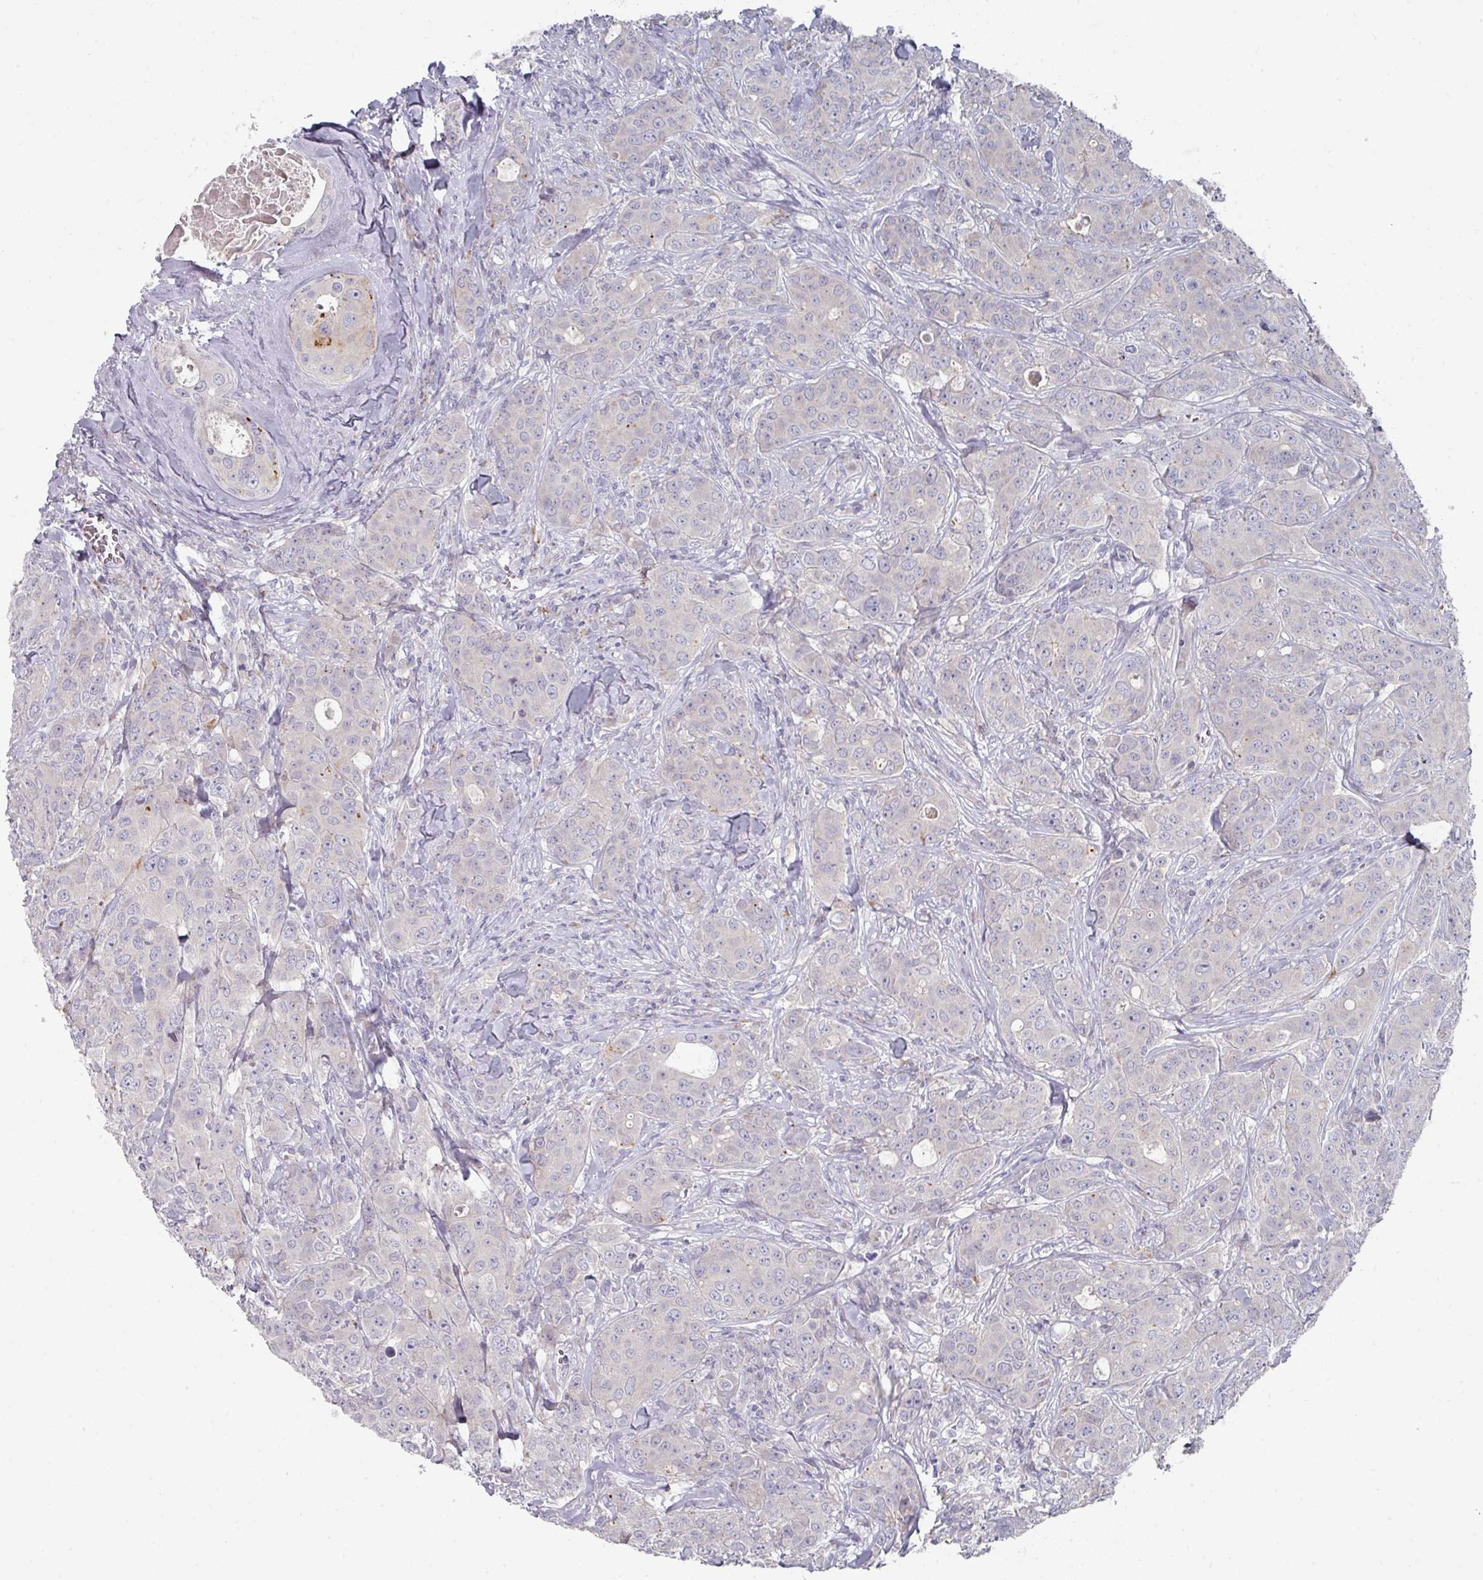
{"staining": {"intensity": "weak", "quantity": "<25%", "location": "cytoplasmic/membranous"}, "tissue": "breast cancer", "cell_type": "Tumor cells", "image_type": "cancer", "snomed": [{"axis": "morphology", "description": "Duct carcinoma"}, {"axis": "topography", "description": "Breast"}], "caption": "A micrograph of human breast cancer is negative for staining in tumor cells. The staining was performed using DAB to visualize the protein expression in brown, while the nuclei were stained in blue with hematoxylin (Magnification: 20x).", "gene": "NT5C1A", "patient": {"sex": "female", "age": 43}}